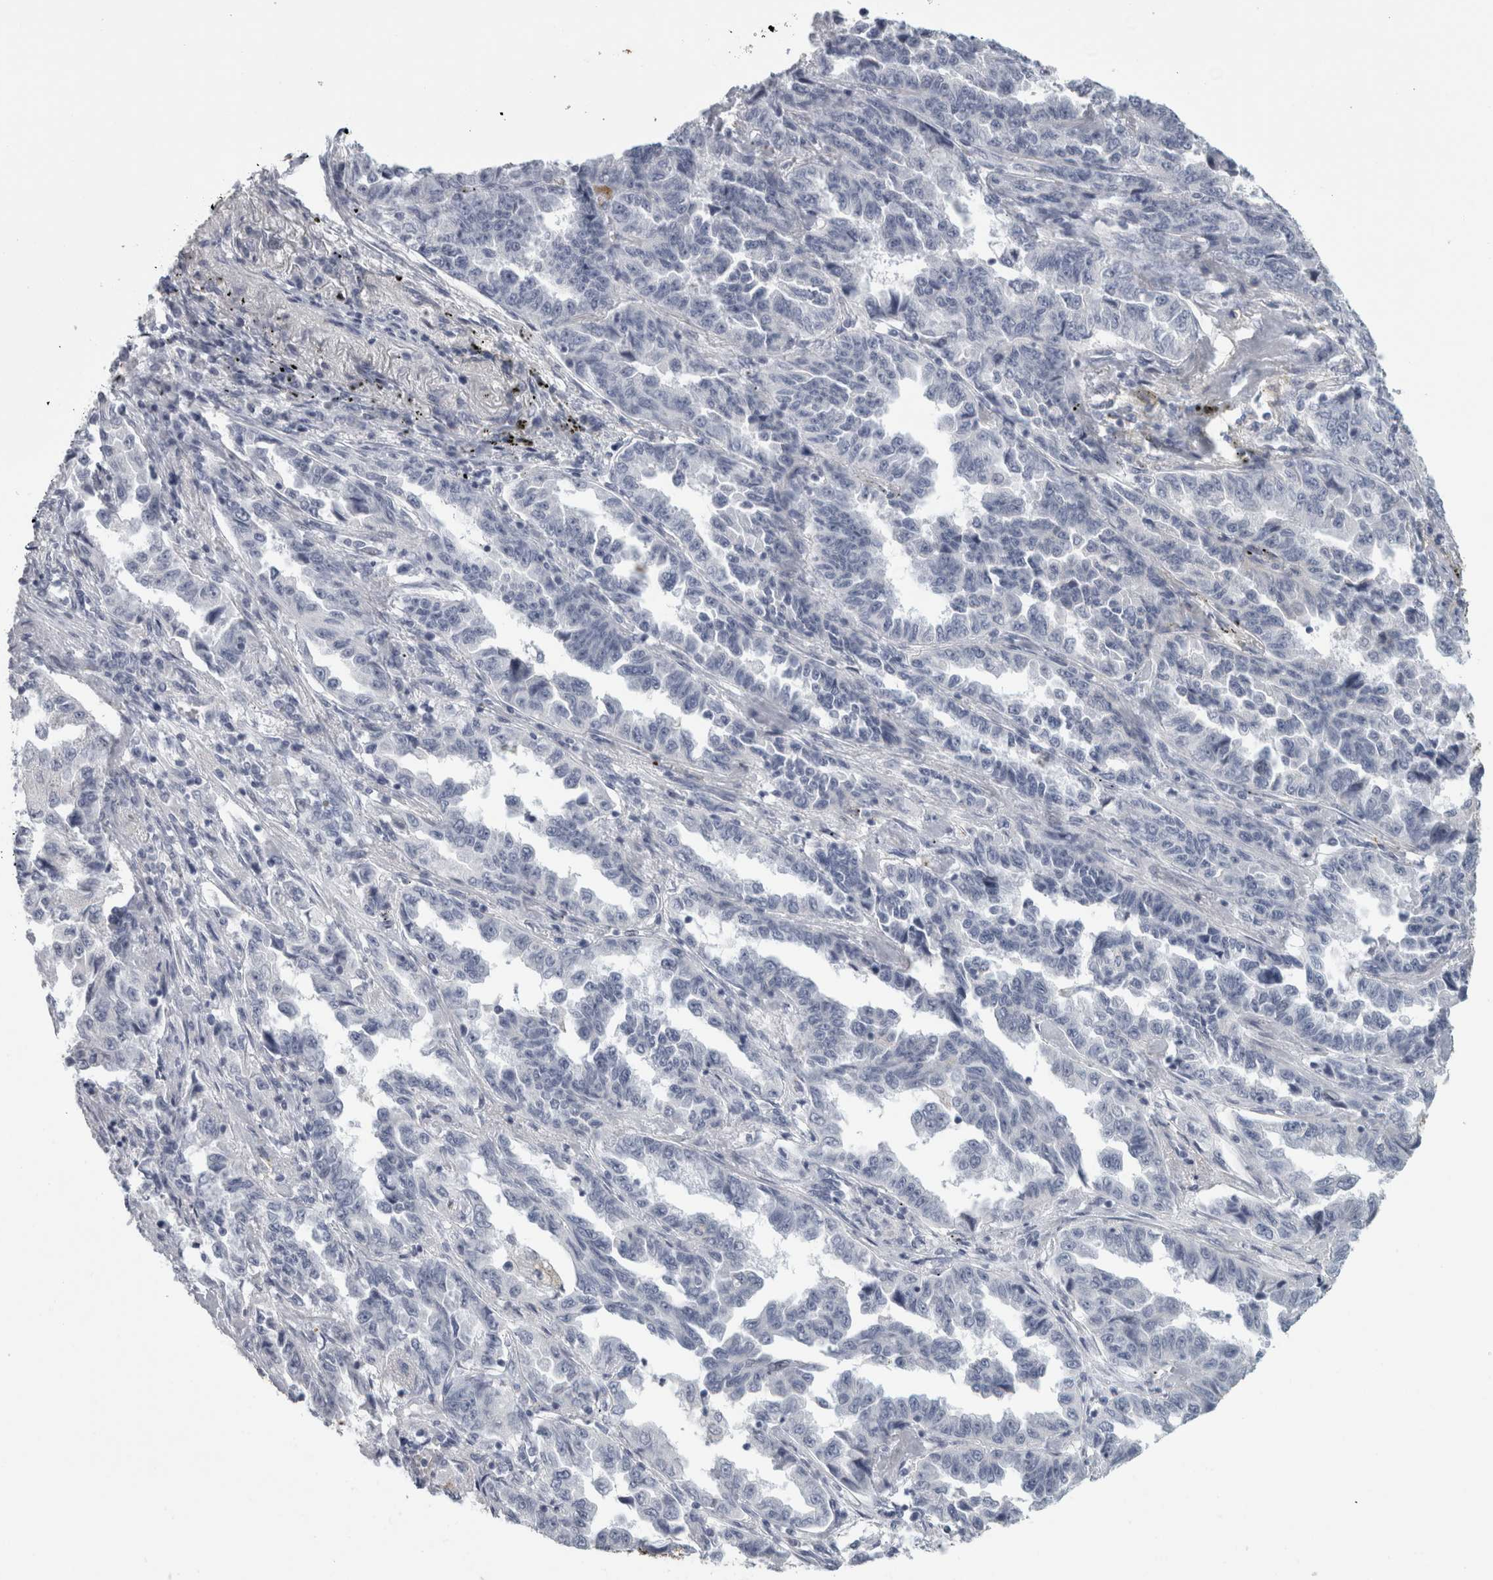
{"staining": {"intensity": "negative", "quantity": "none", "location": "none"}, "tissue": "lung cancer", "cell_type": "Tumor cells", "image_type": "cancer", "snomed": [{"axis": "morphology", "description": "Adenocarcinoma, NOS"}, {"axis": "topography", "description": "Lung"}], "caption": "IHC photomicrograph of neoplastic tissue: human lung cancer stained with DAB (3,3'-diaminobenzidine) displays no significant protein expression in tumor cells.", "gene": "CPE", "patient": {"sex": "female", "age": 51}}